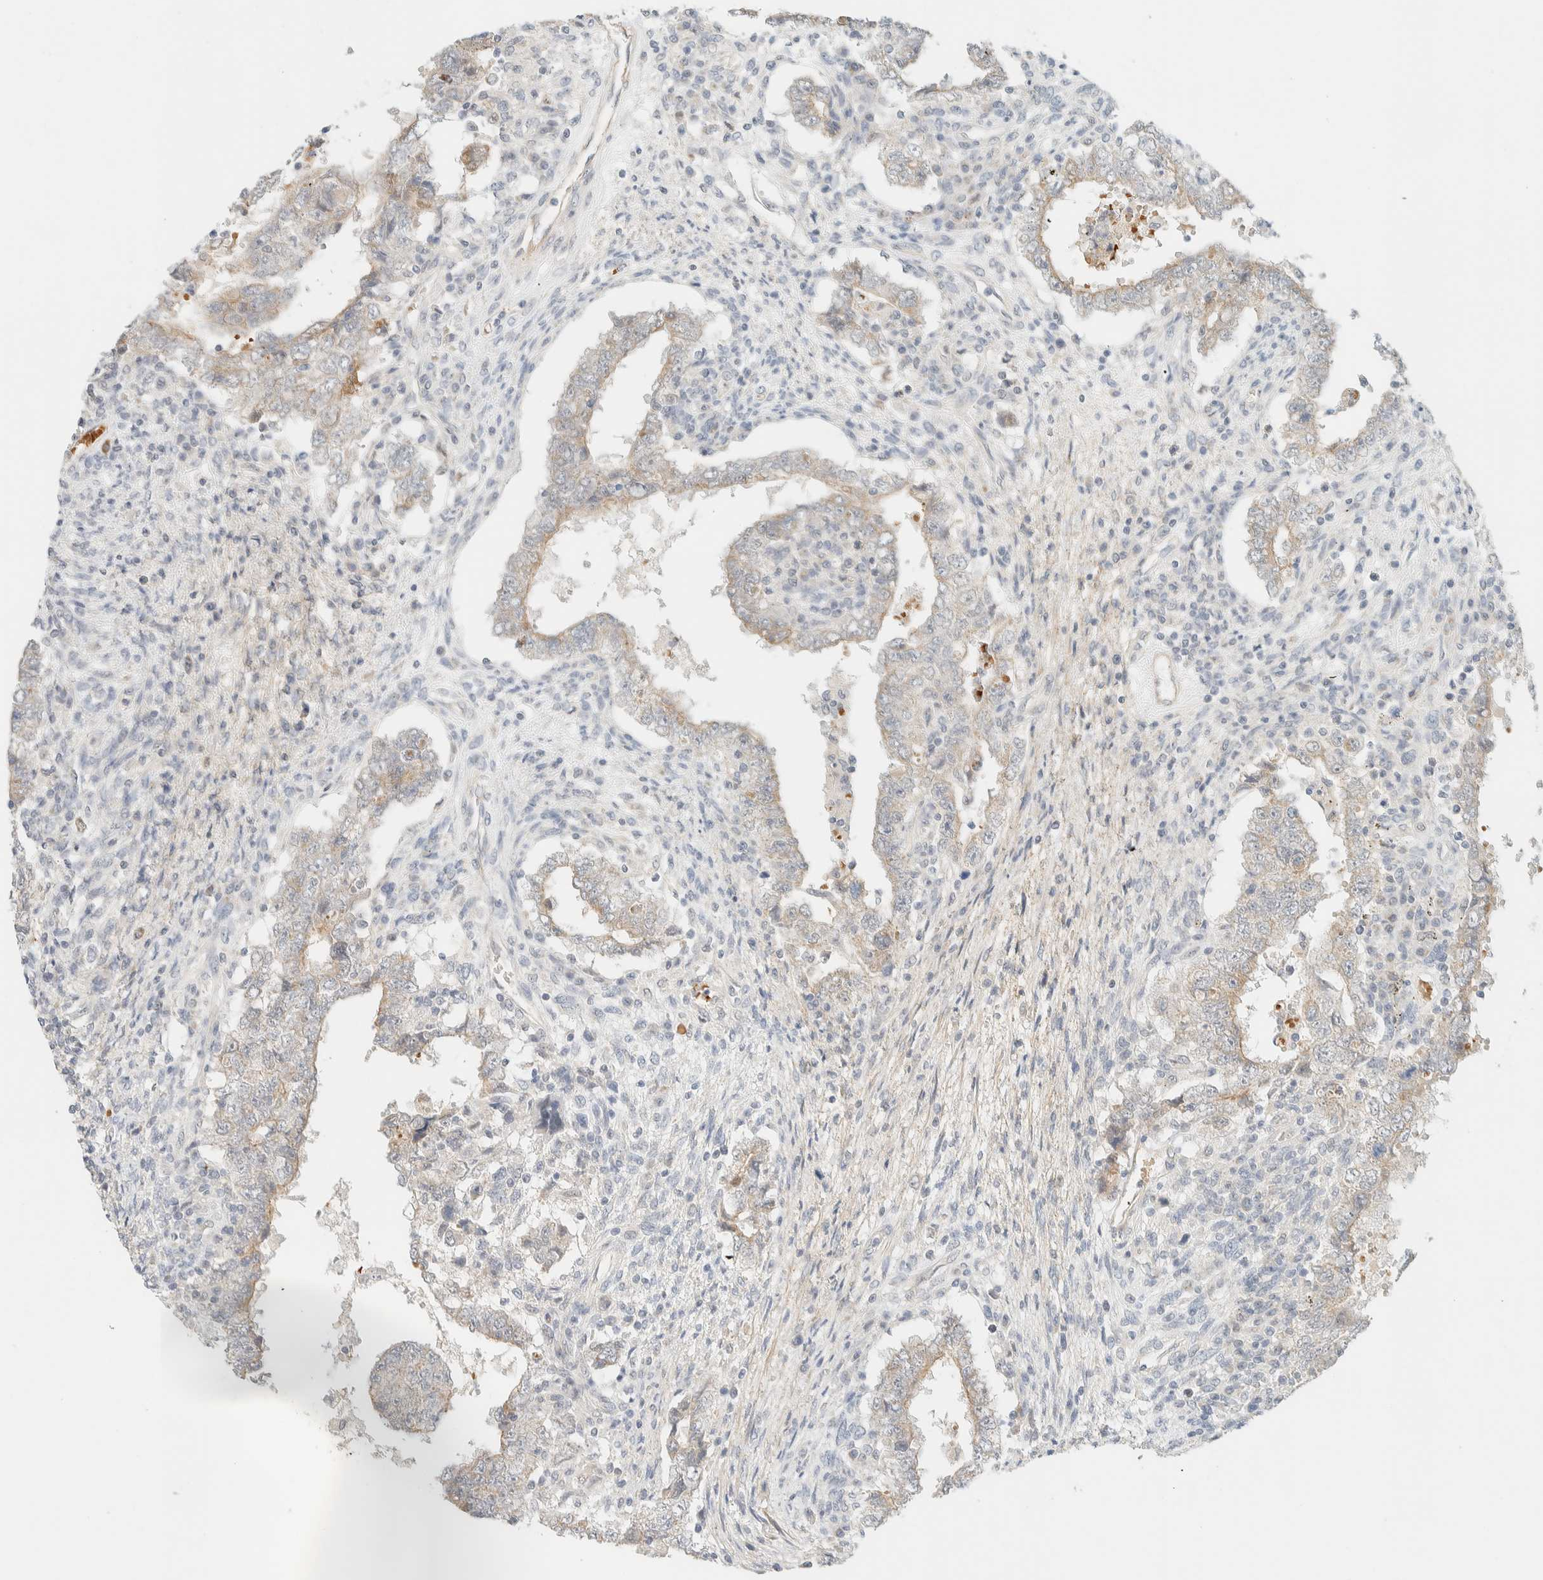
{"staining": {"intensity": "weak", "quantity": "<25%", "location": "cytoplasmic/membranous"}, "tissue": "testis cancer", "cell_type": "Tumor cells", "image_type": "cancer", "snomed": [{"axis": "morphology", "description": "Carcinoma, Embryonal, NOS"}, {"axis": "topography", "description": "Testis"}], "caption": "Immunohistochemistry micrograph of human testis cancer (embryonal carcinoma) stained for a protein (brown), which exhibits no staining in tumor cells.", "gene": "TNK1", "patient": {"sex": "male", "age": 26}}